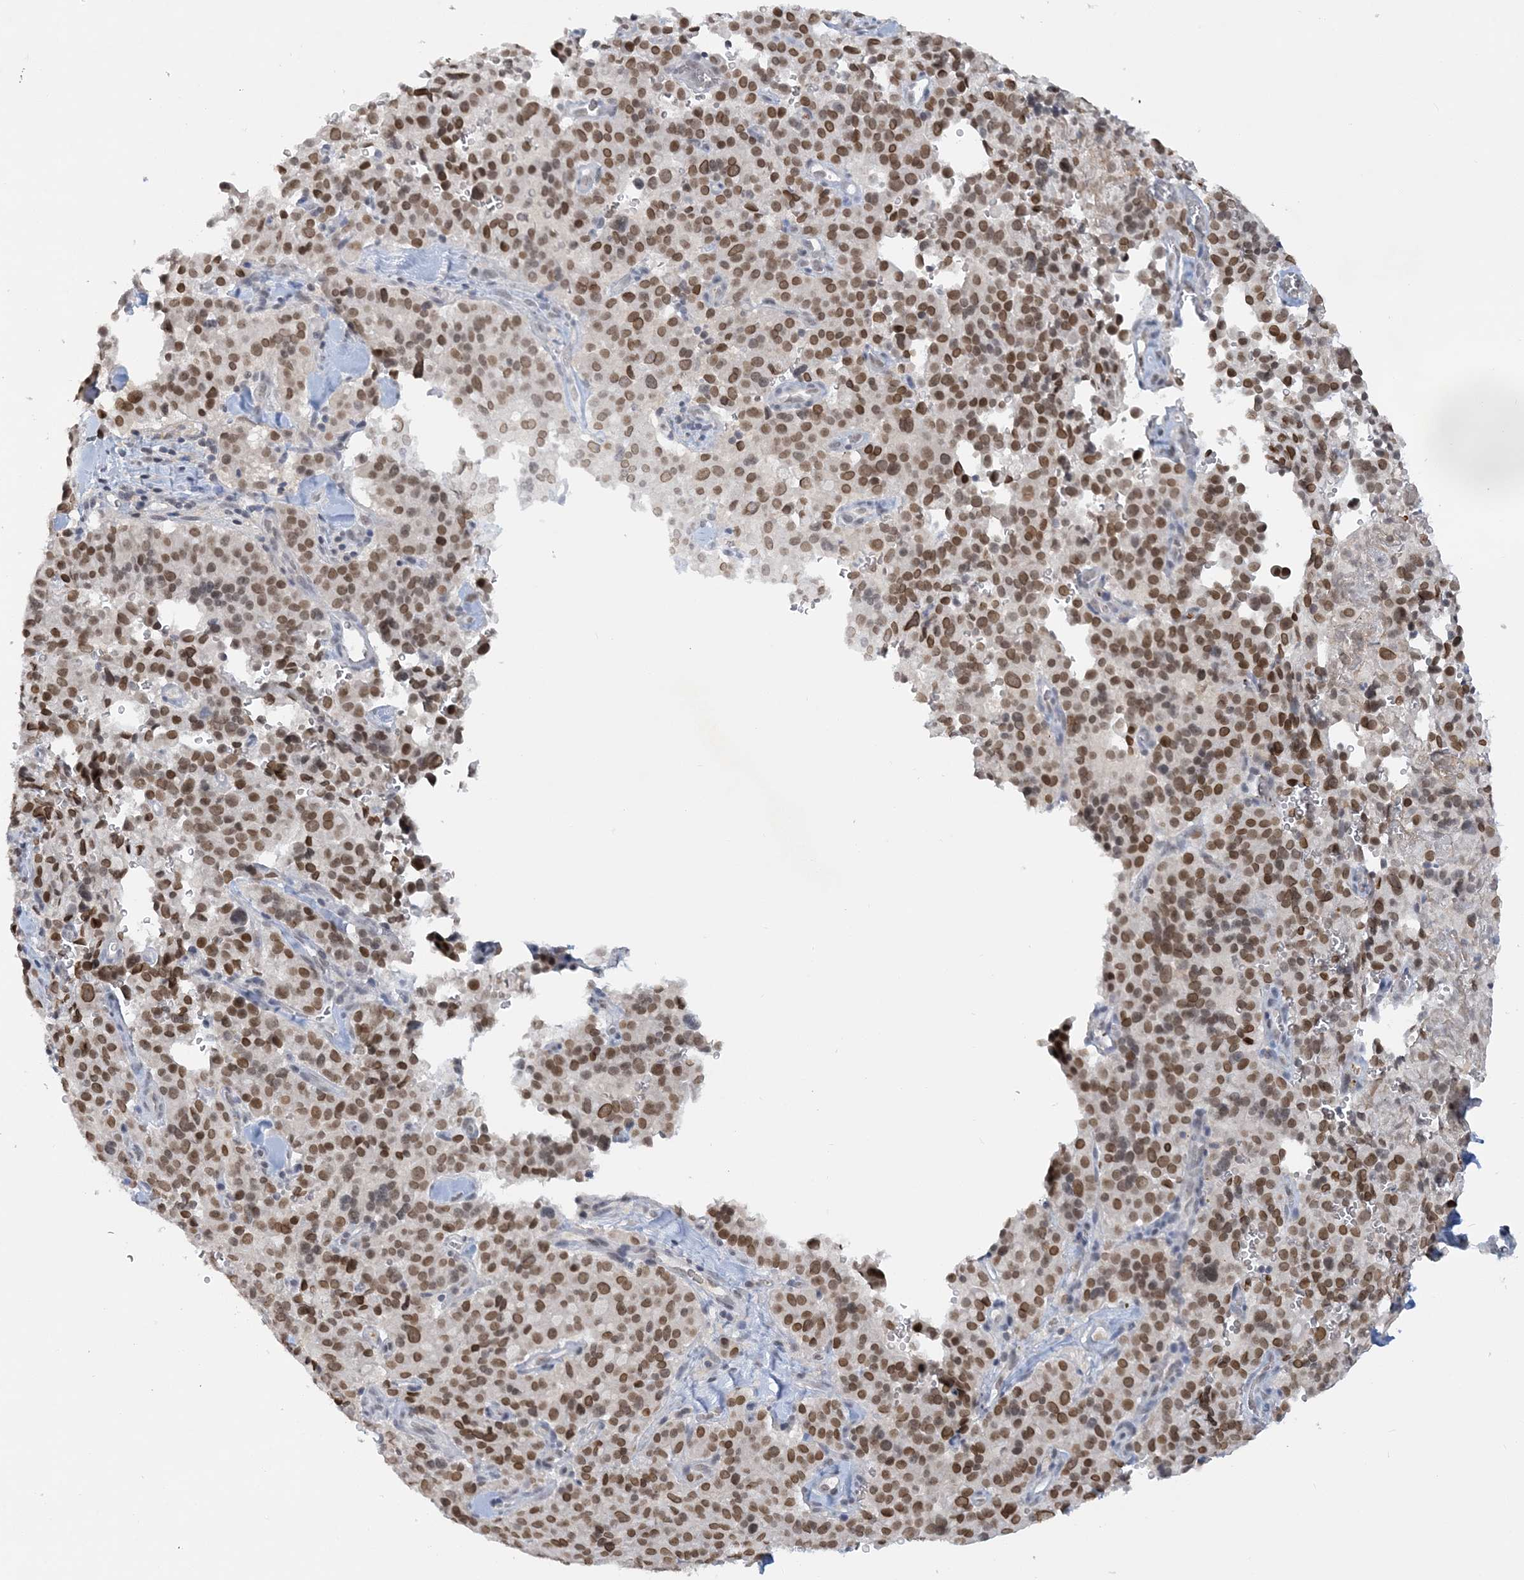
{"staining": {"intensity": "moderate", "quantity": ">75%", "location": "nuclear"}, "tissue": "pancreatic cancer", "cell_type": "Tumor cells", "image_type": "cancer", "snomed": [{"axis": "morphology", "description": "Adenocarcinoma, NOS"}, {"axis": "topography", "description": "Pancreas"}], "caption": "Tumor cells exhibit moderate nuclear staining in about >75% of cells in adenocarcinoma (pancreatic).", "gene": "KMT2D", "patient": {"sex": "male", "age": 65}}